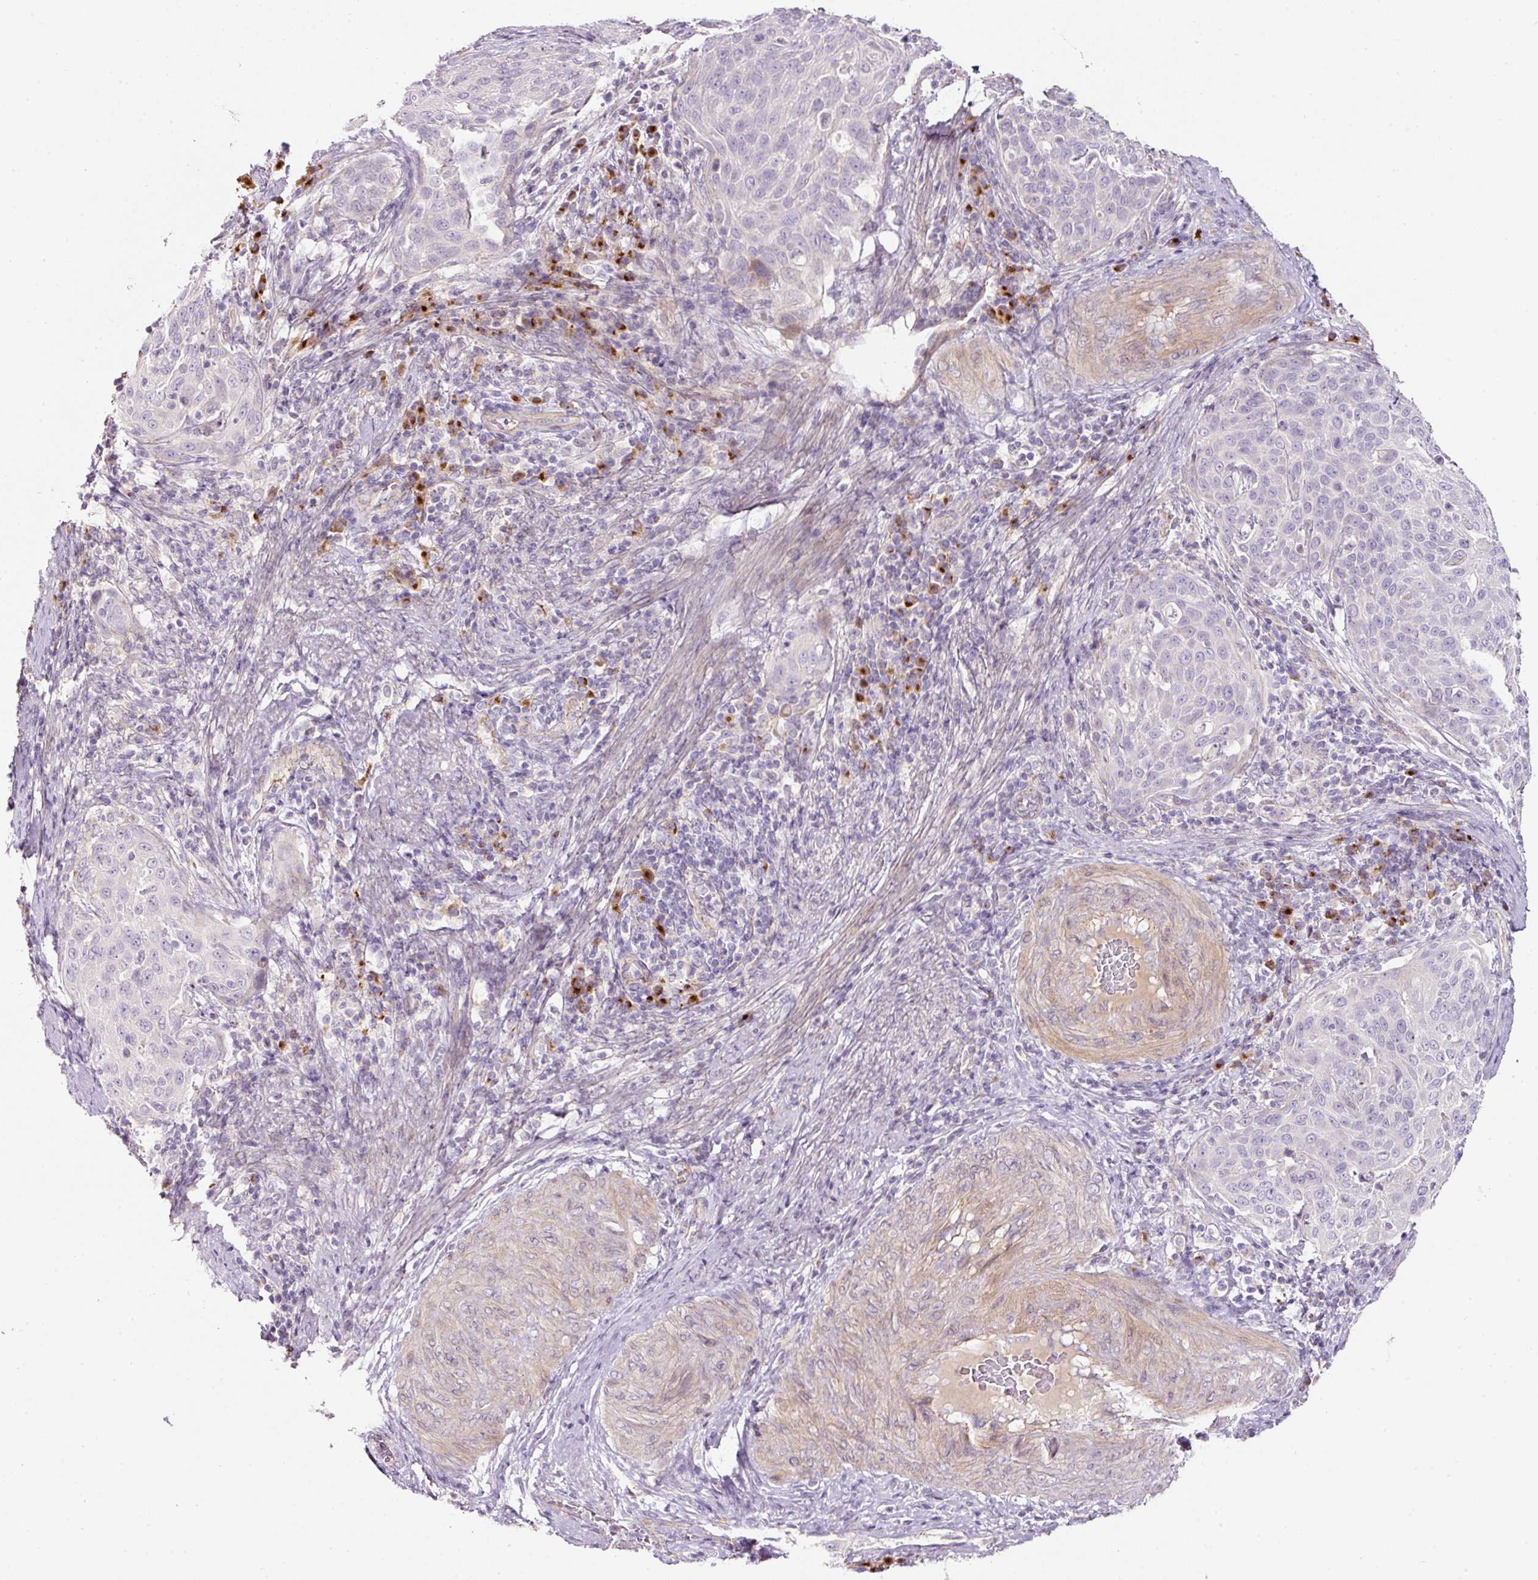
{"staining": {"intensity": "negative", "quantity": "none", "location": "none"}, "tissue": "cervical cancer", "cell_type": "Tumor cells", "image_type": "cancer", "snomed": [{"axis": "morphology", "description": "Squamous cell carcinoma, NOS"}, {"axis": "topography", "description": "Cervix"}], "caption": "IHC histopathology image of human cervical squamous cell carcinoma stained for a protein (brown), which displays no expression in tumor cells.", "gene": "NBPF11", "patient": {"sex": "female", "age": 31}}